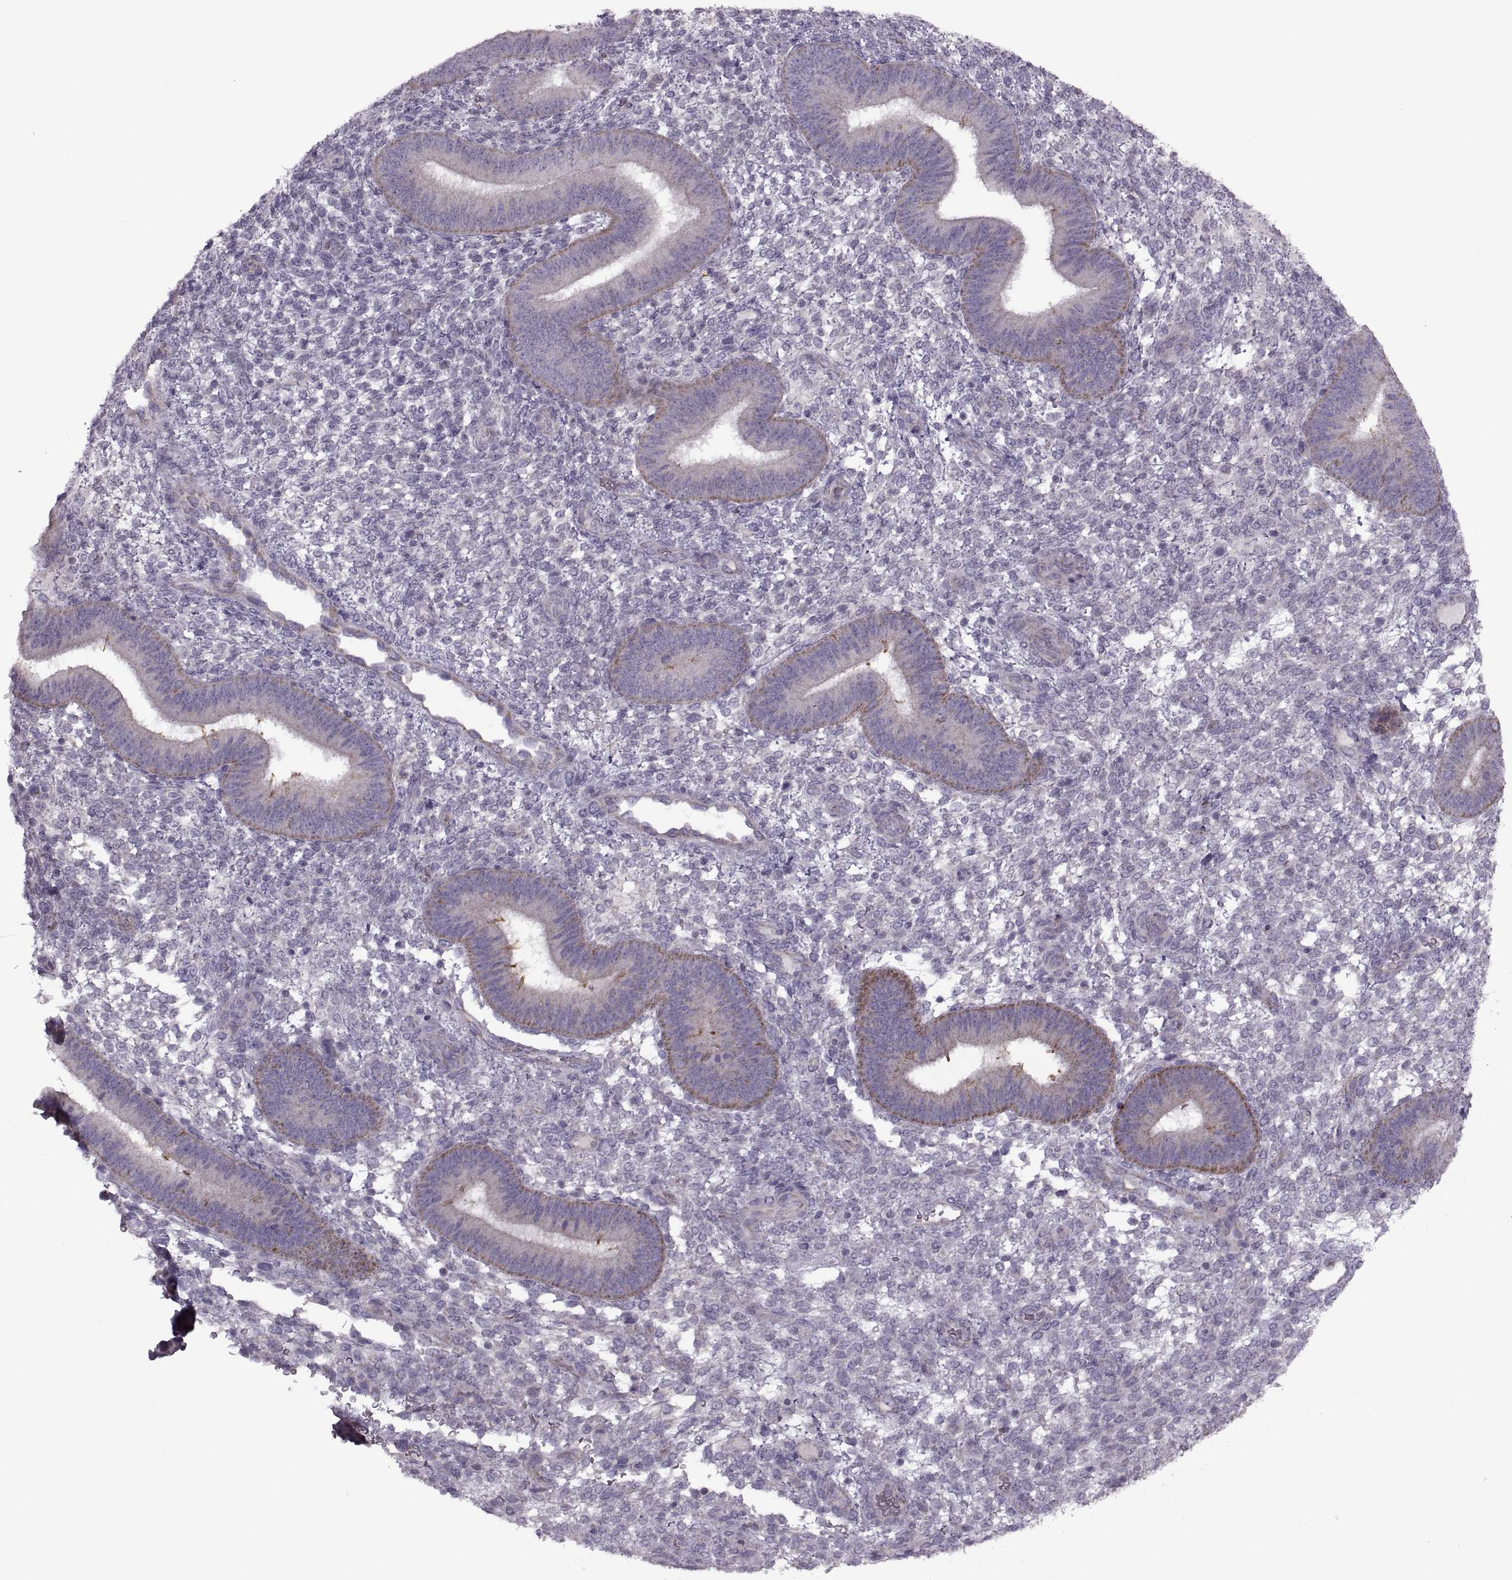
{"staining": {"intensity": "negative", "quantity": "none", "location": "none"}, "tissue": "endometrium", "cell_type": "Cells in endometrial stroma", "image_type": "normal", "snomed": [{"axis": "morphology", "description": "Normal tissue, NOS"}, {"axis": "topography", "description": "Endometrium"}], "caption": "Image shows no significant protein staining in cells in endometrial stroma of normal endometrium.", "gene": "PIERCE1", "patient": {"sex": "female", "age": 39}}